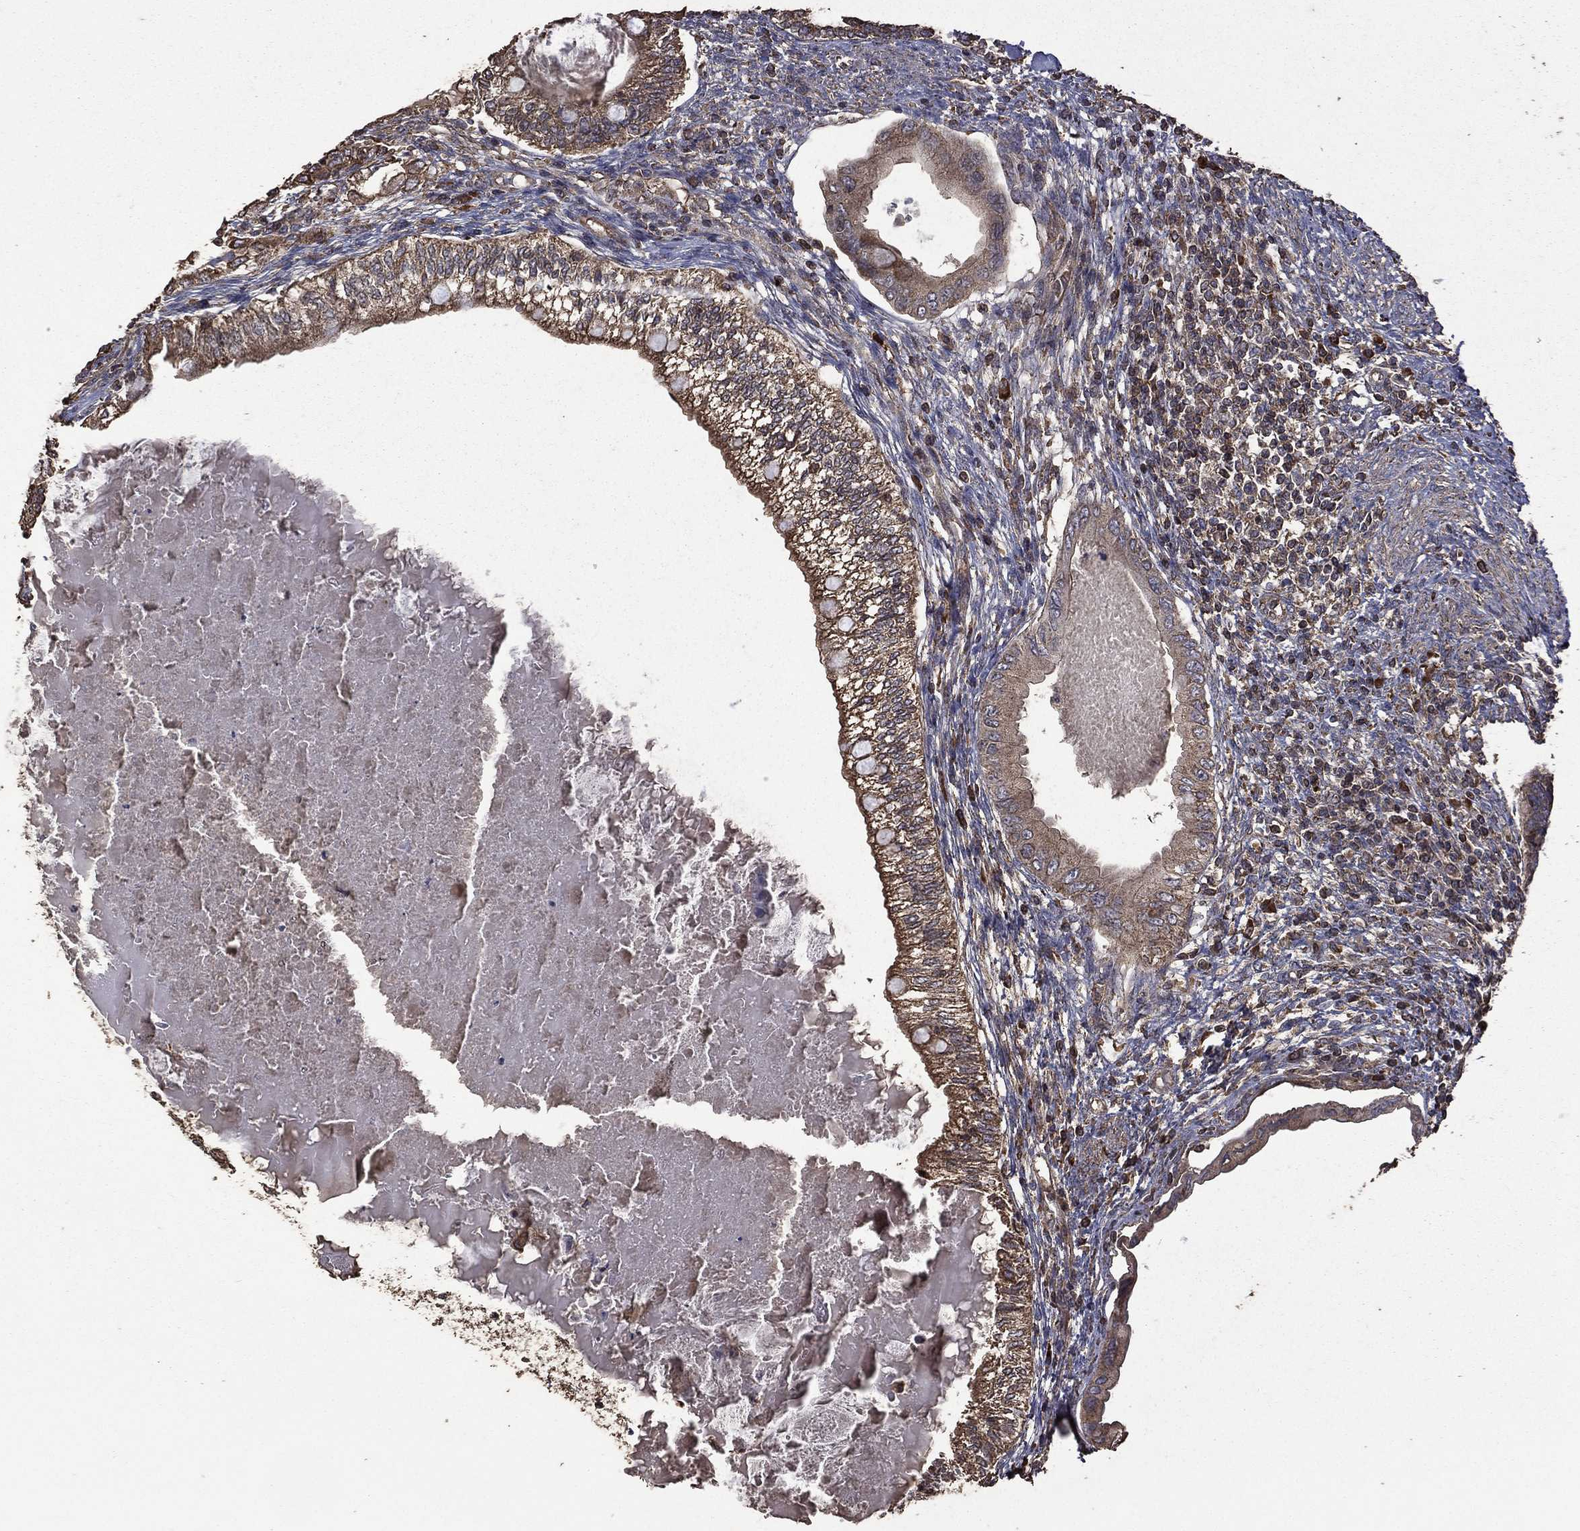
{"staining": {"intensity": "moderate", "quantity": ">75%", "location": "cytoplasmic/membranous"}, "tissue": "testis cancer", "cell_type": "Tumor cells", "image_type": "cancer", "snomed": [{"axis": "morphology", "description": "Seminoma, NOS"}, {"axis": "morphology", "description": "Carcinoma, Embryonal, NOS"}, {"axis": "topography", "description": "Testis"}], "caption": "Immunohistochemistry (IHC) micrograph of human embryonal carcinoma (testis) stained for a protein (brown), which reveals medium levels of moderate cytoplasmic/membranous expression in approximately >75% of tumor cells.", "gene": "METTL27", "patient": {"sex": "male", "age": 41}}